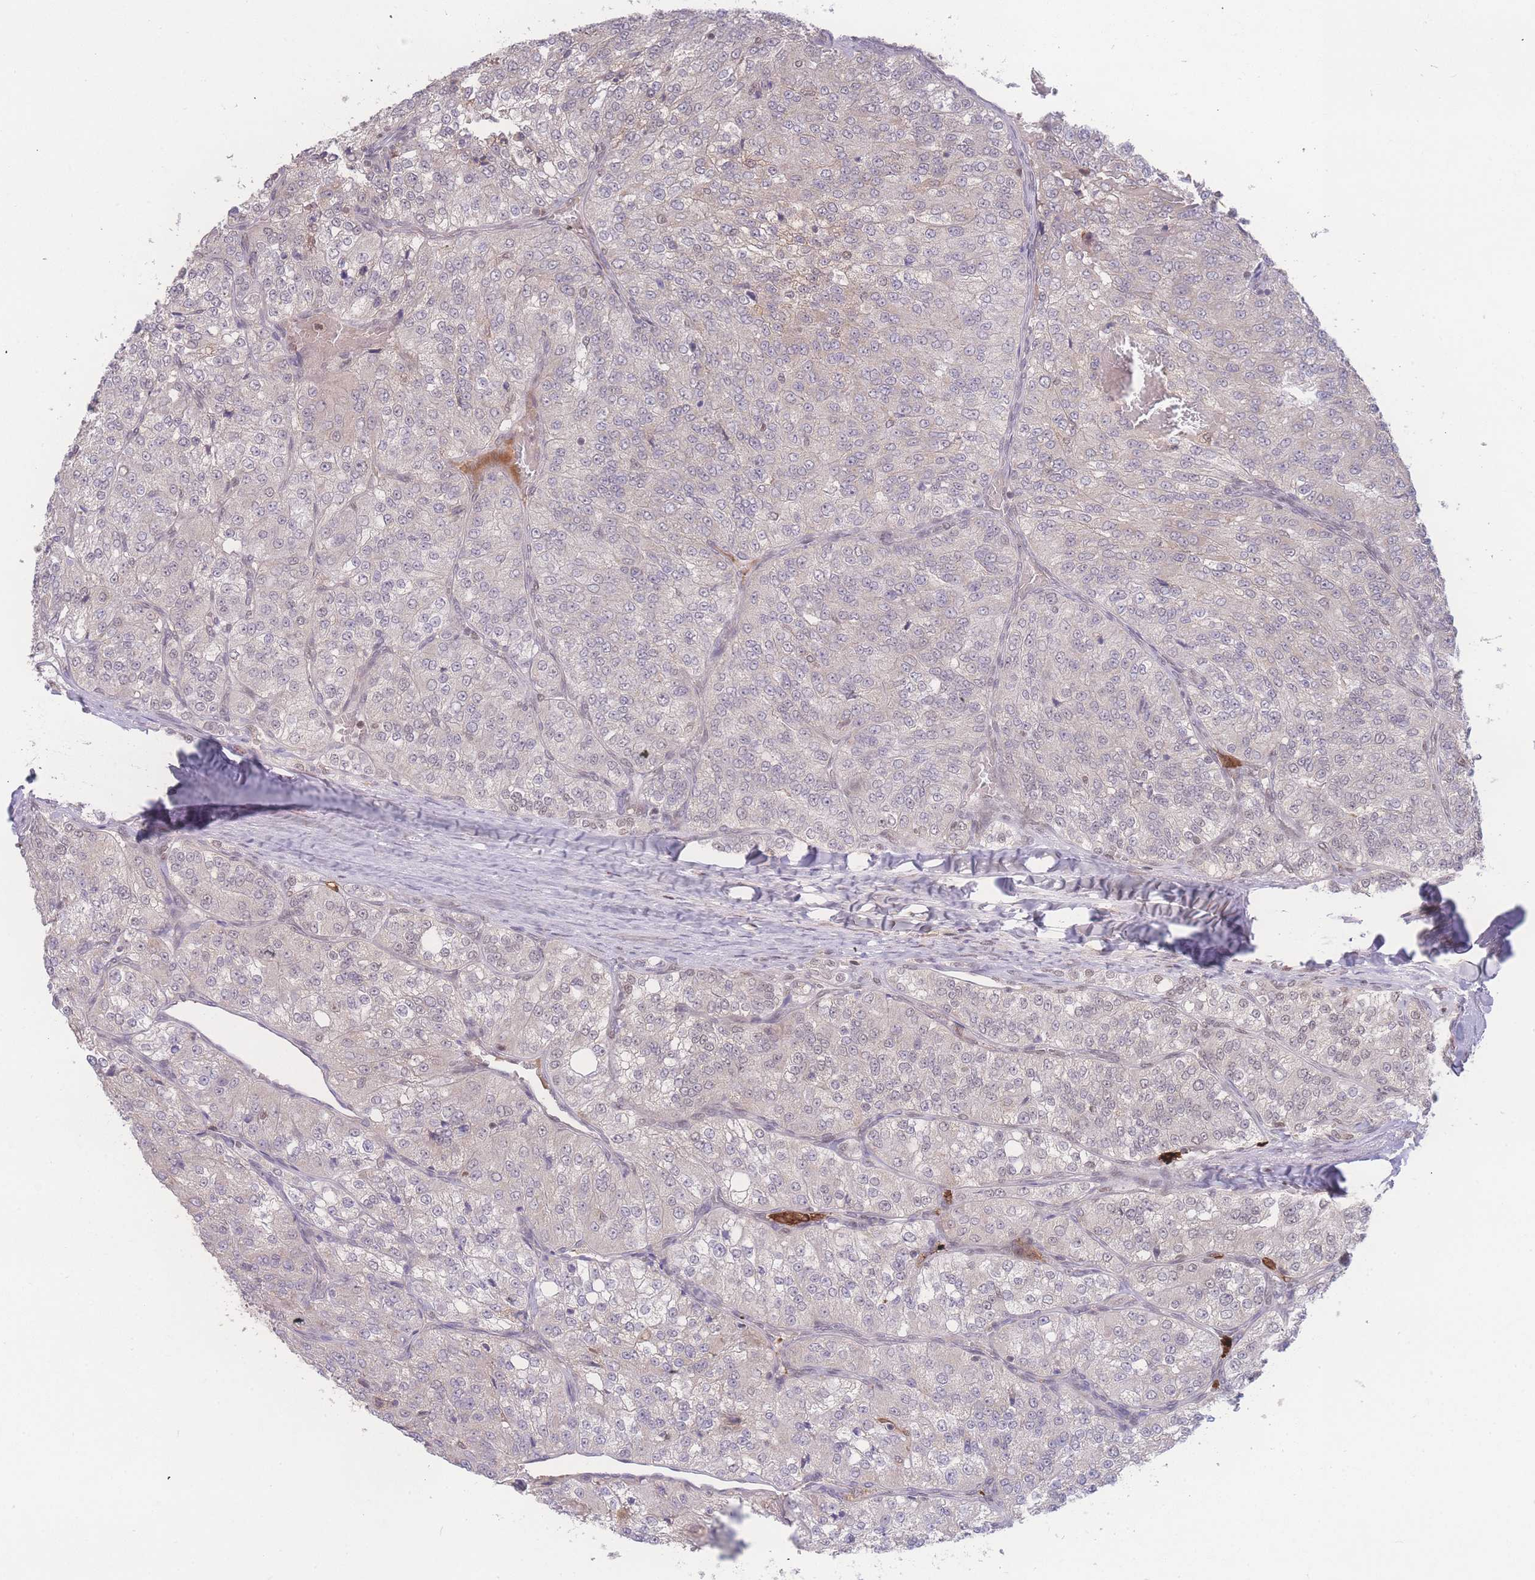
{"staining": {"intensity": "negative", "quantity": "none", "location": "none"}, "tissue": "renal cancer", "cell_type": "Tumor cells", "image_type": "cancer", "snomed": [{"axis": "morphology", "description": "Adenocarcinoma, NOS"}, {"axis": "topography", "description": "Kidney"}], "caption": "Human renal cancer stained for a protein using immunohistochemistry (IHC) exhibits no expression in tumor cells.", "gene": "RAVER1", "patient": {"sex": "female", "age": 63}}